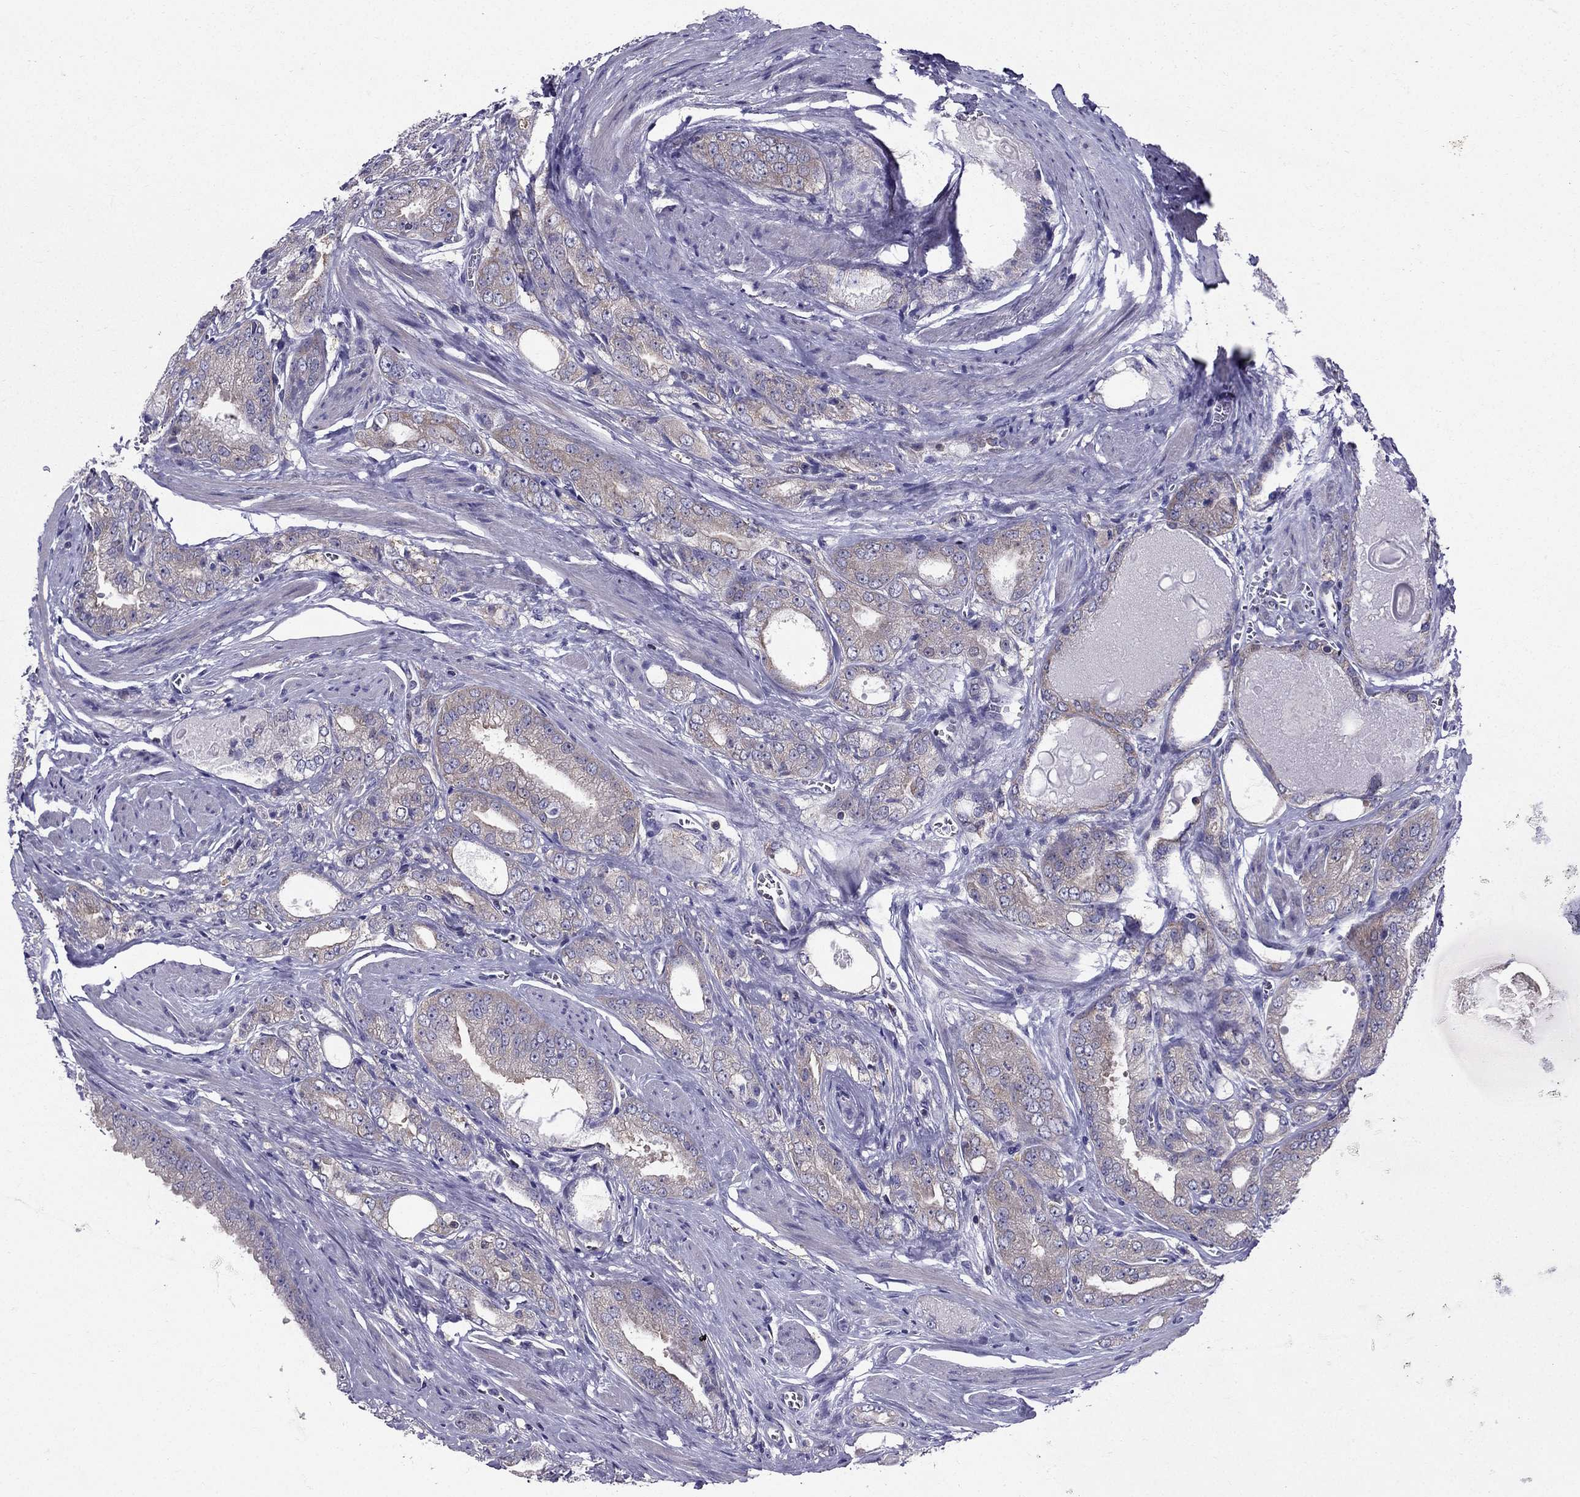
{"staining": {"intensity": "weak", "quantity": "25%-75%", "location": "cytoplasmic/membranous"}, "tissue": "prostate cancer", "cell_type": "Tumor cells", "image_type": "cancer", "snomed": [{"axis": "morphology", "description": "Adenocarcinoma, NOS"}, {"axis": "morphology", "description": "Adenocarcinoma, High grade"}, {"axis": "topography", "description": "Prostate"}], "caption": "Adenocarcinoma (prostate) tissue demonstrates weak cytoplasmic/membranous expression in approximately 25%-75% of tumor cells, visualized by immunohistochemistry. The staining was performed using DAB (3,3'-diaminobenzidine) to visualize the protein expression in brown, while the nuclei were stained in blue with hematoxylin (Magnification: 20x).", "gene": "AAK1", "patient": {"sex": "male", "age": 70}}